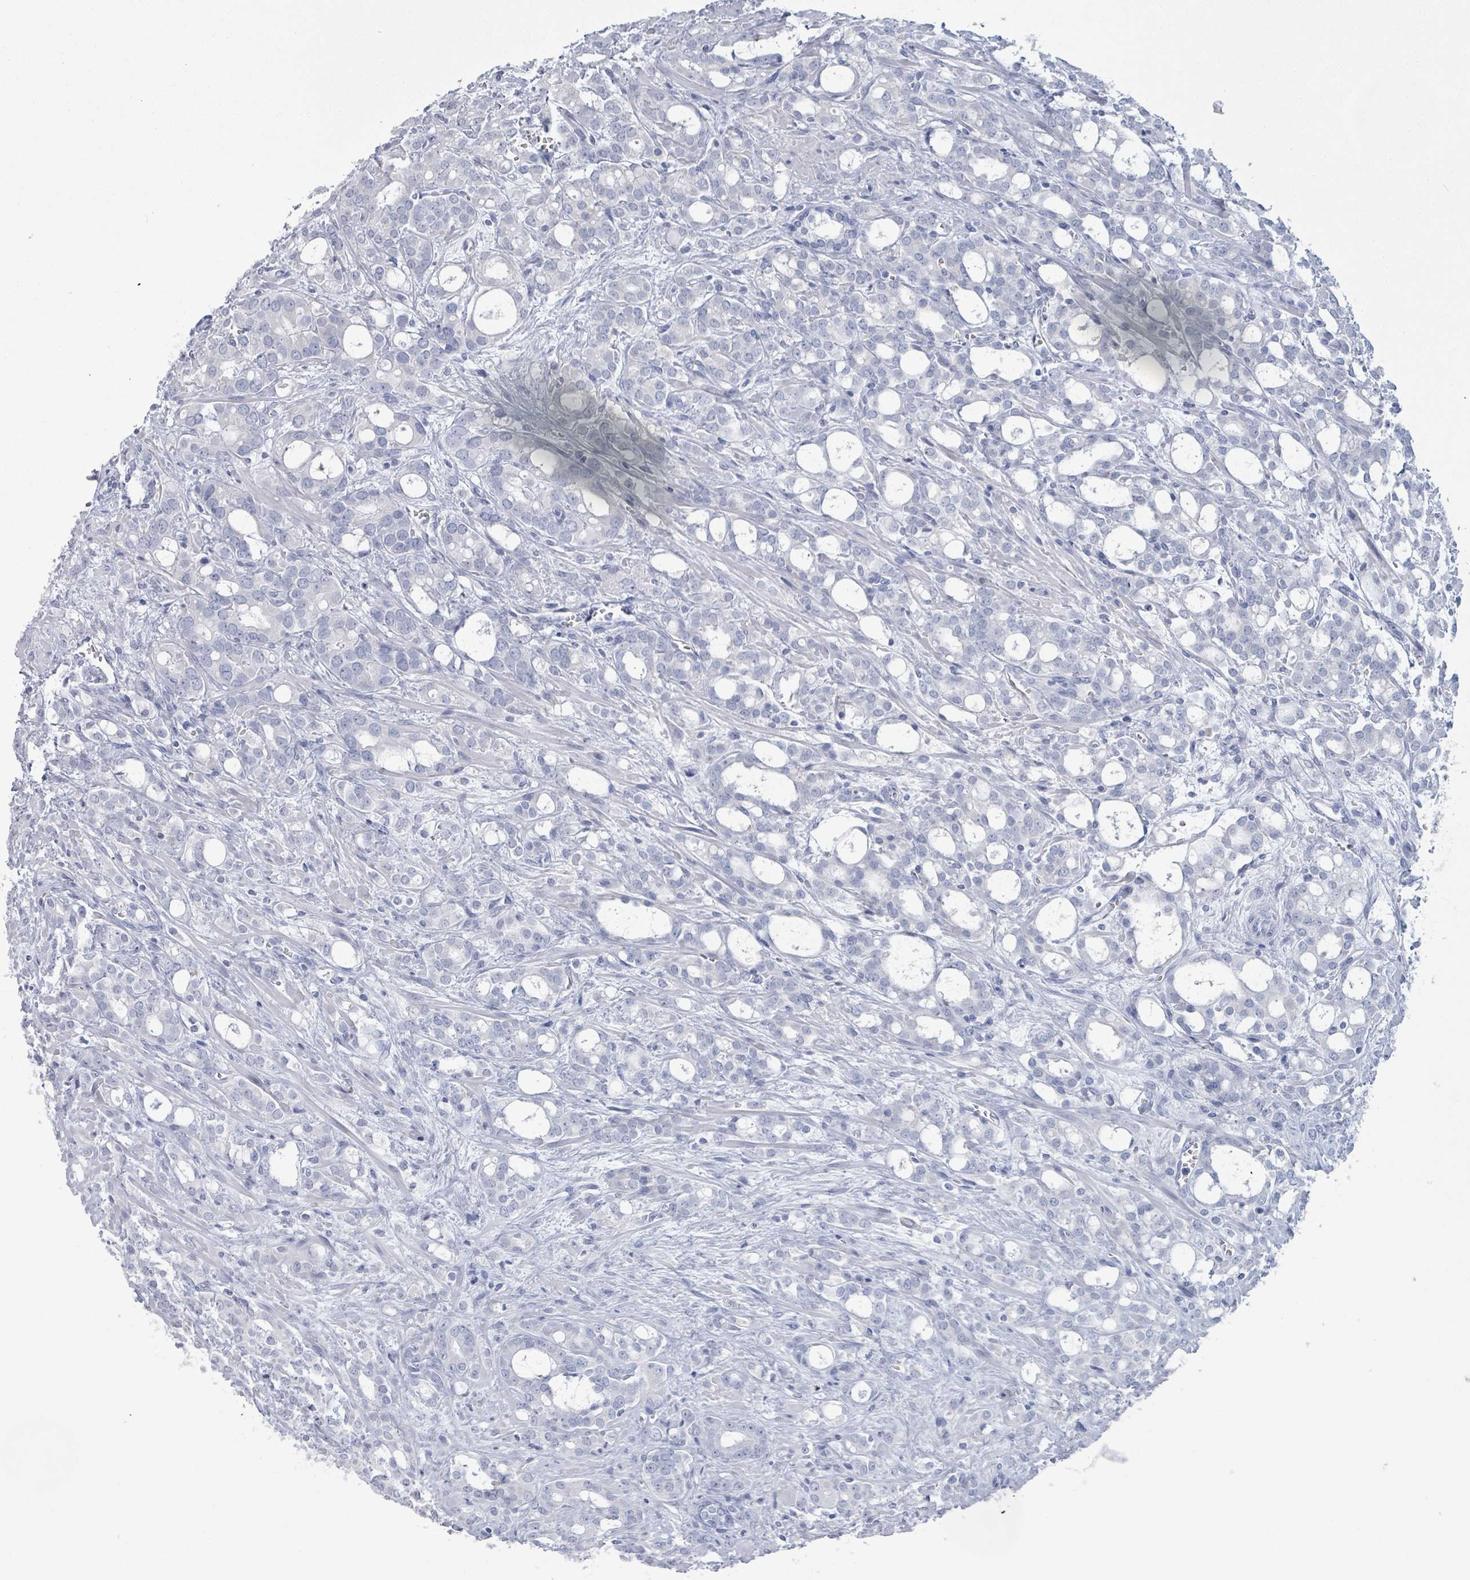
{"staining": {"intensity": "negative", "quantity": "none", "location": "none"}, "tissue": "prostate cancer", "cell_type": "Tumor cells", "image_type": "cancer", "snomed": [{"axis": "morphology", "description": "Adenocarcinoma, High grade"}, {"axis": "topography", "description": "Prostate"}], "caption": "The immunohistochemistry micrograph has no significant expression in tumor cells of prostate cancer (high-grade adenocarcinoma) tissue.", "gene": "PGA3", "patient": {"sex": "male", "age": 72}}